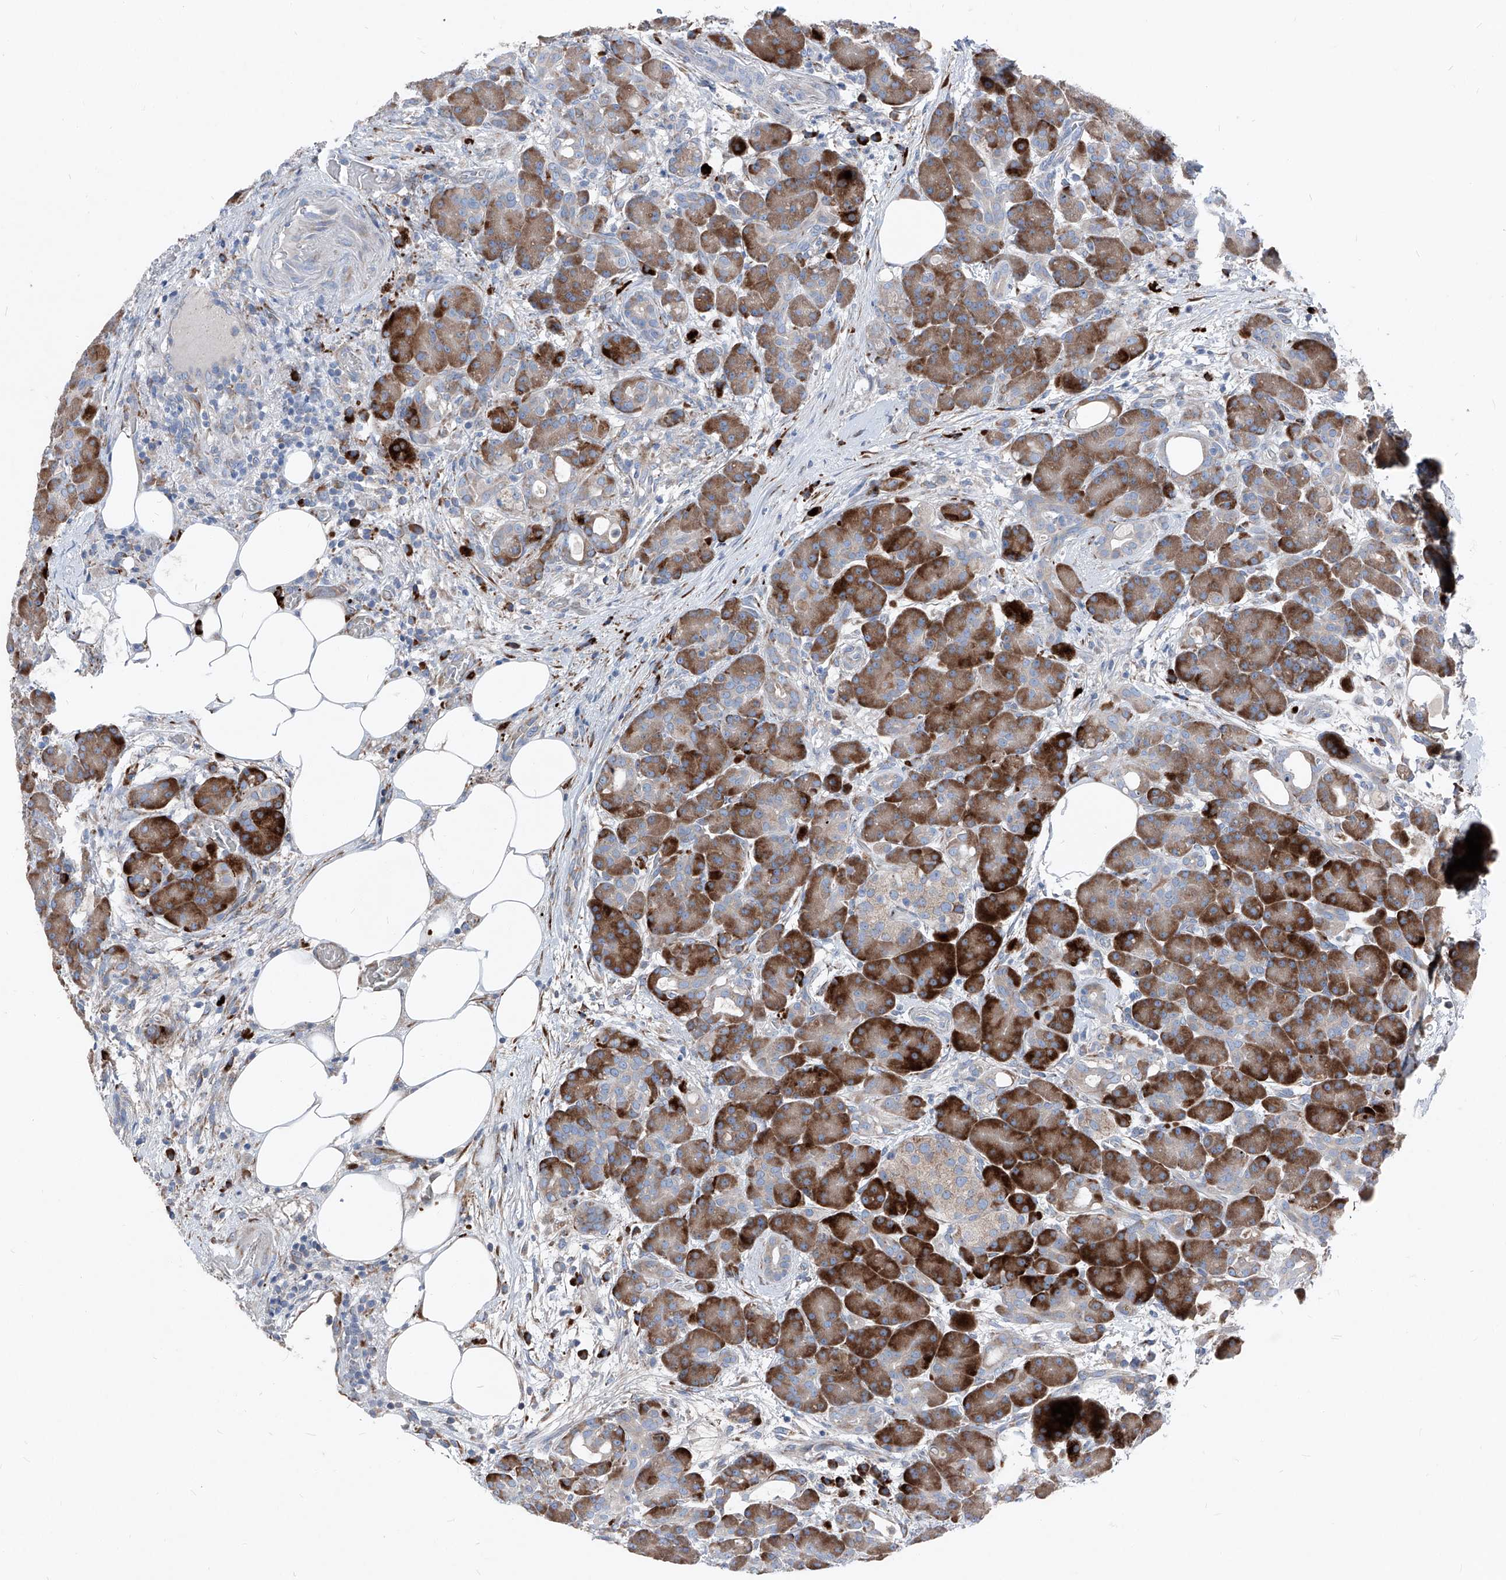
{"staining": {"intensity": "strong", "quantity": ">75%", "location": "cytoplasmic/membranous"}, "tissue": "pancreas", "cell_type": "Exocrine glandular cells", "image_type": "normal", "snomed": [{"axis": "morphology", "description": "Normal tissue, NOS"}, {"axis": "topography", "description": "Pancreas"}], "caption": "Strong cytoplasmic/membranous protein expression is identified in approximately >75% of exocrine glandular cells in pancreas.", "gene": "IFI27", "patient": {"sex": "male", "age": 63}}